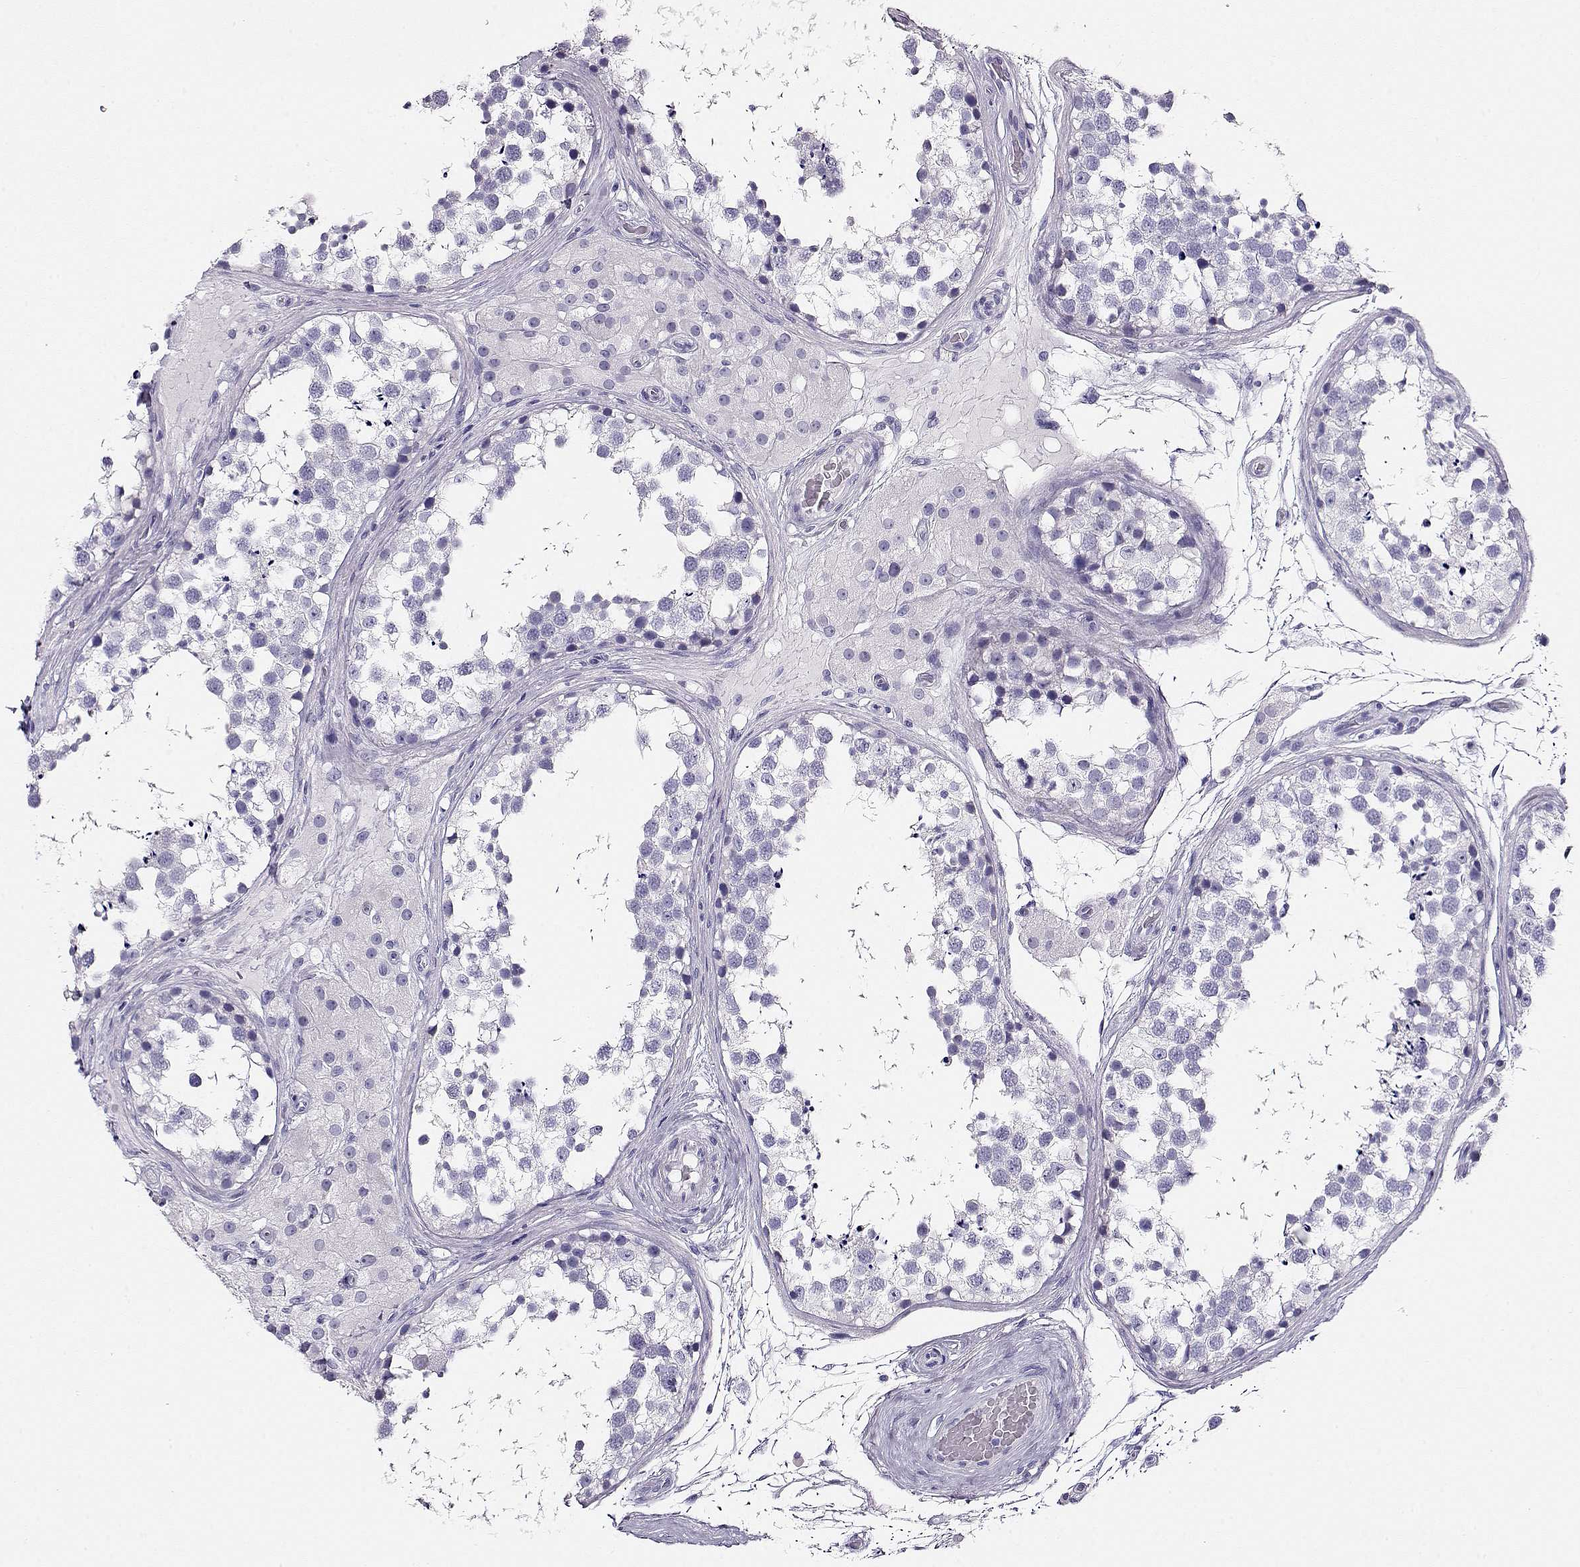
{"staining": {"intensity": "negative", "quantity": "none", "location": "none"}, "tissue": "testis", "cell_type": "Cells in seminiferous ducts", "image_type": "normal", "snomed": [{"axis": "morphology", "description": "Normal tissue, NOS"}, {"axis": "morphology", "description": "Seminoma, NOS"}, {"axis": "topography", "description": "Testis"}], "caption": "High power microscopy photomicrograph of an immunohistochemistry (IHC) photomicrograph of benign testis, revealing no significant staining in cells in seminiferous ducts.", "gene": "CRX", "patient": {"sex": "male", "age": 65}}